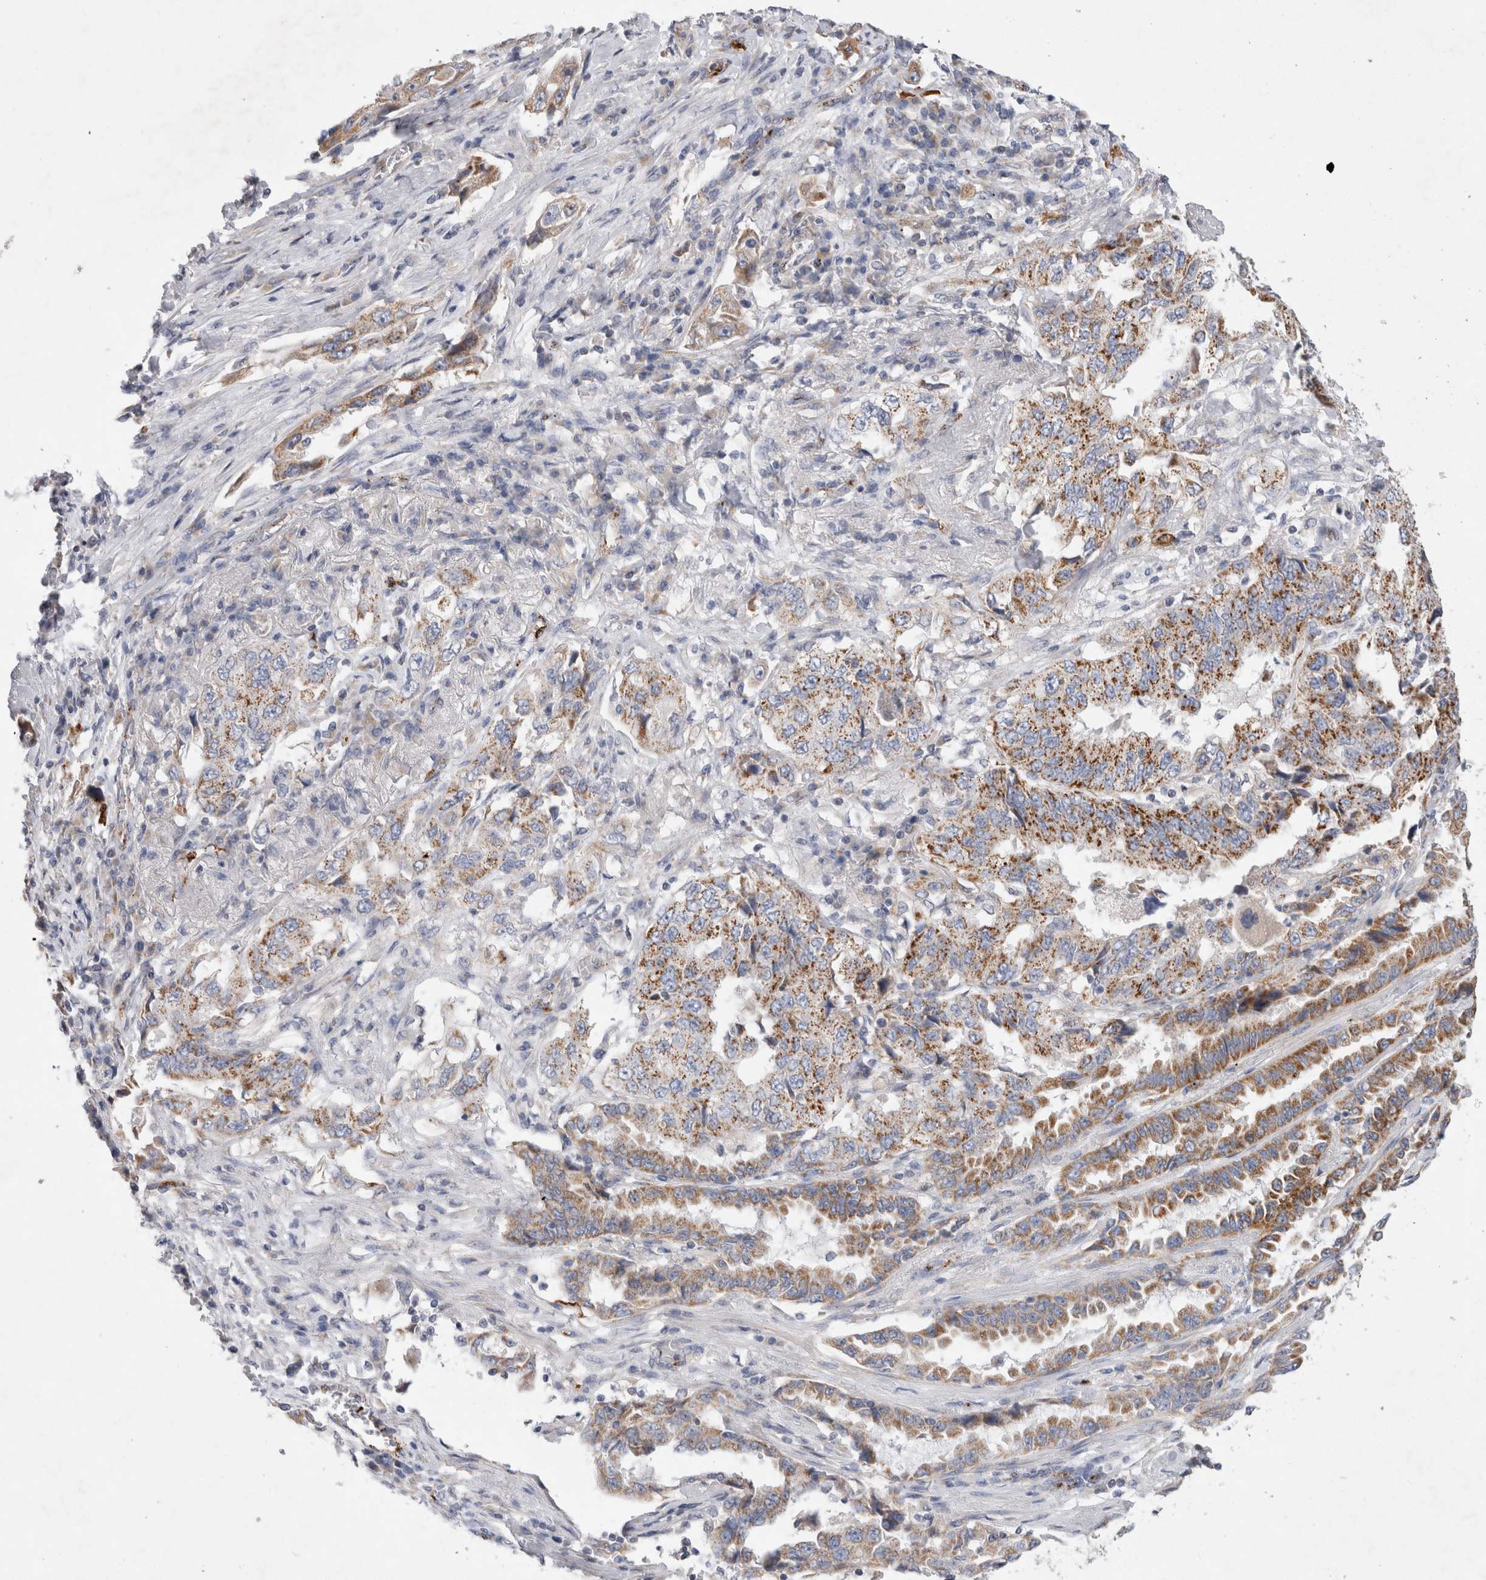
{"staining": {"intensity": "strong", "quantity": ">75%", "location": "cytoplasmic/membranous"}, "tissue": "lung cancer", "cell_type": "Tumor cells", "image_type": "cancer", "snomed": [{"axis": "morphology", "description": "Adenocarcinoma, NOS"}, {"axis": "topography", "description": "Lung"}], "caption": "This is a histology image of immunohistochemistry (IHC) staining of adenocarcinoma (lung), which shows strong staining in the cytoplasmic/membranous of tumor cells.", "gene": "IARS2", "patient": {"sex": "female", "age": 51}}